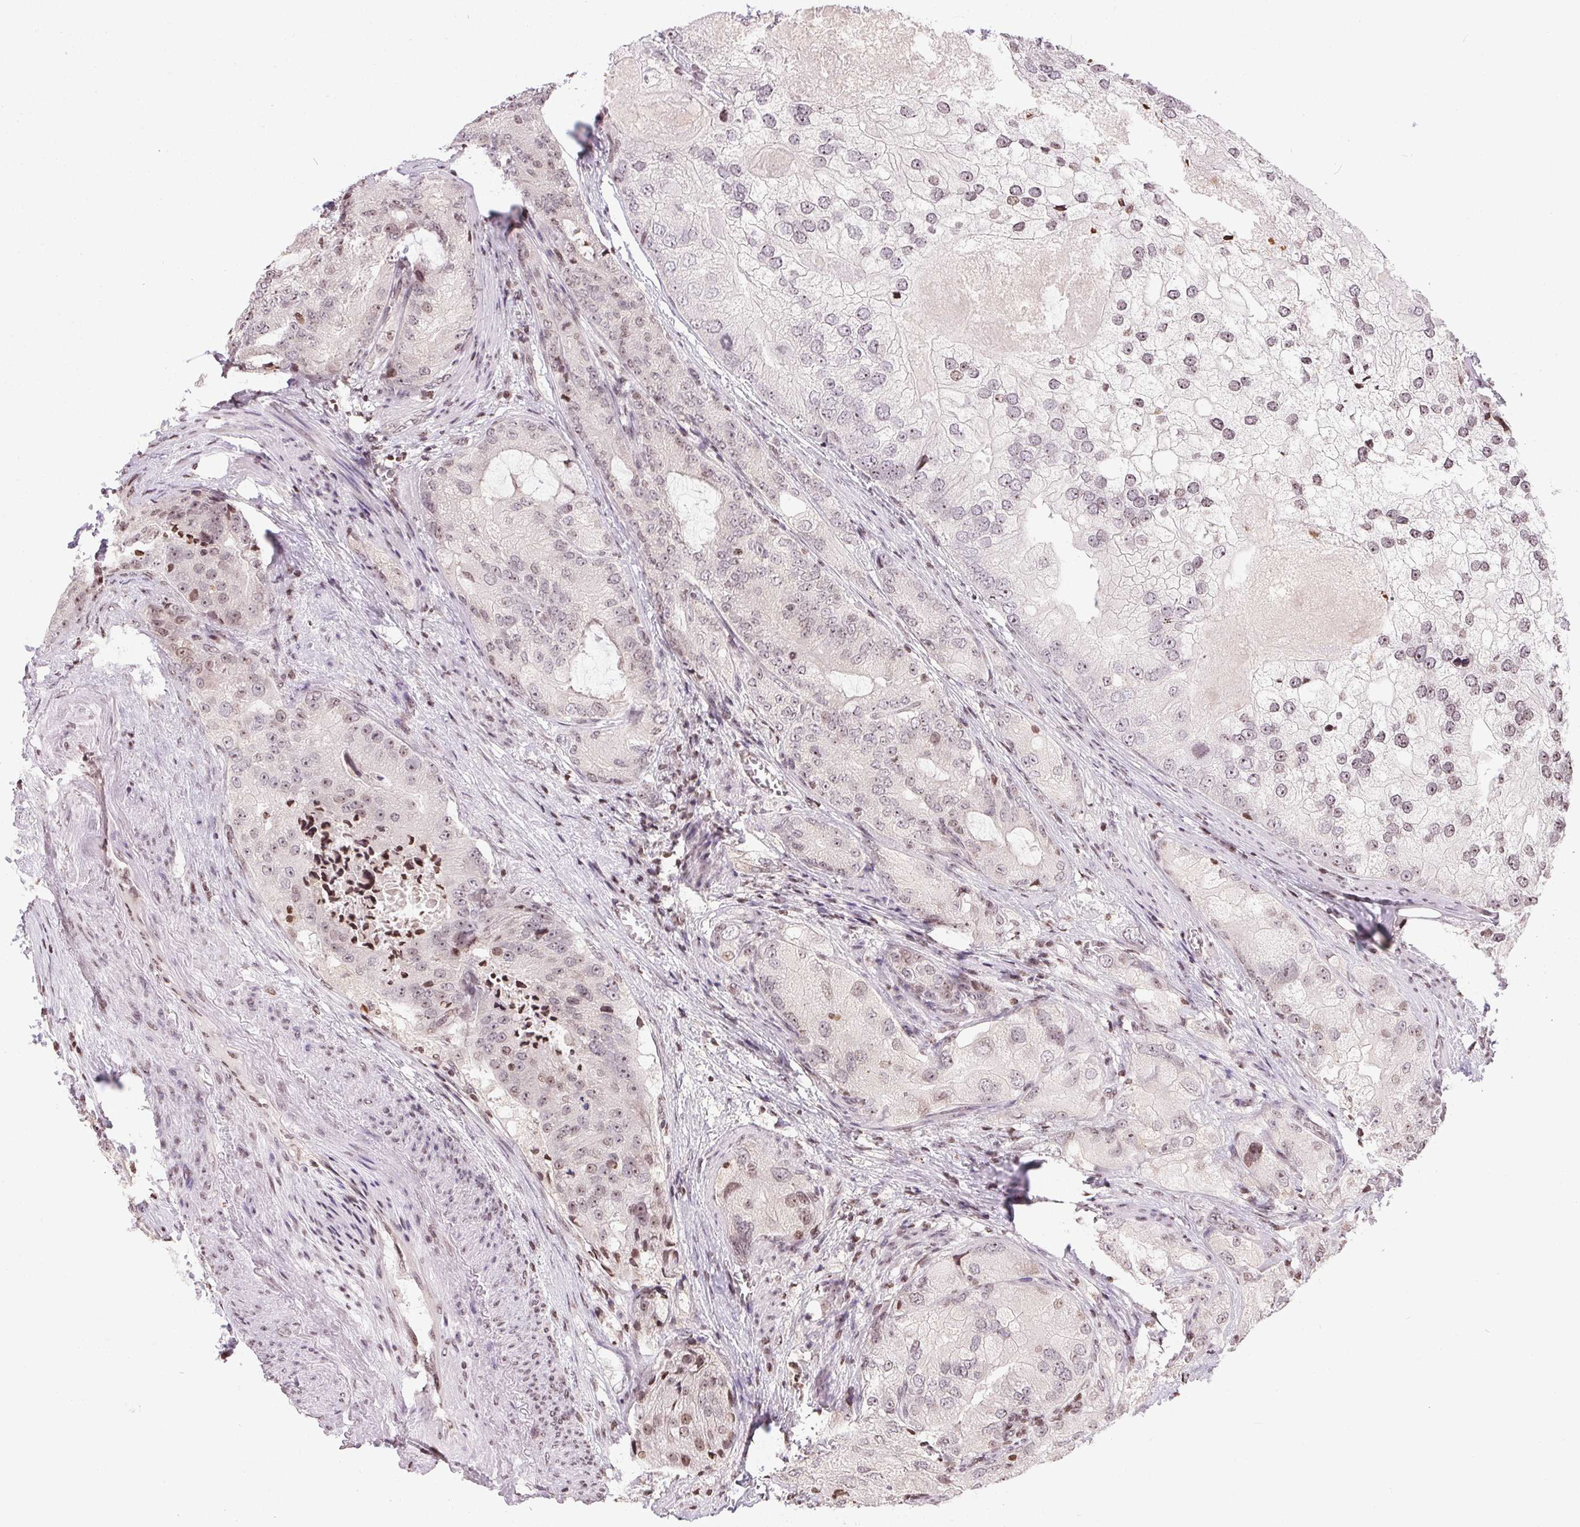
{"staining": {"intensity": "weak", "quantity": "25%-75%", "location": "nuclear"}, "tissue": "prostate cancer", "cell_type": "Tumor cells", "image_type": "cancer", "snomed": [{"axis": "morphology", "description": "Adenocarcinoma, High grade"}, {"axis": "topography", "description": "Prostate"}], "caption": "This histopathology image exhibits IHC staining of human prostate adenocarcinoma (high-grade), with low weak nuclear expression in approximately 25%-75% of tumor cells.", "gene": "RNF181", "patient": {"sex": "male", "age": 70}}